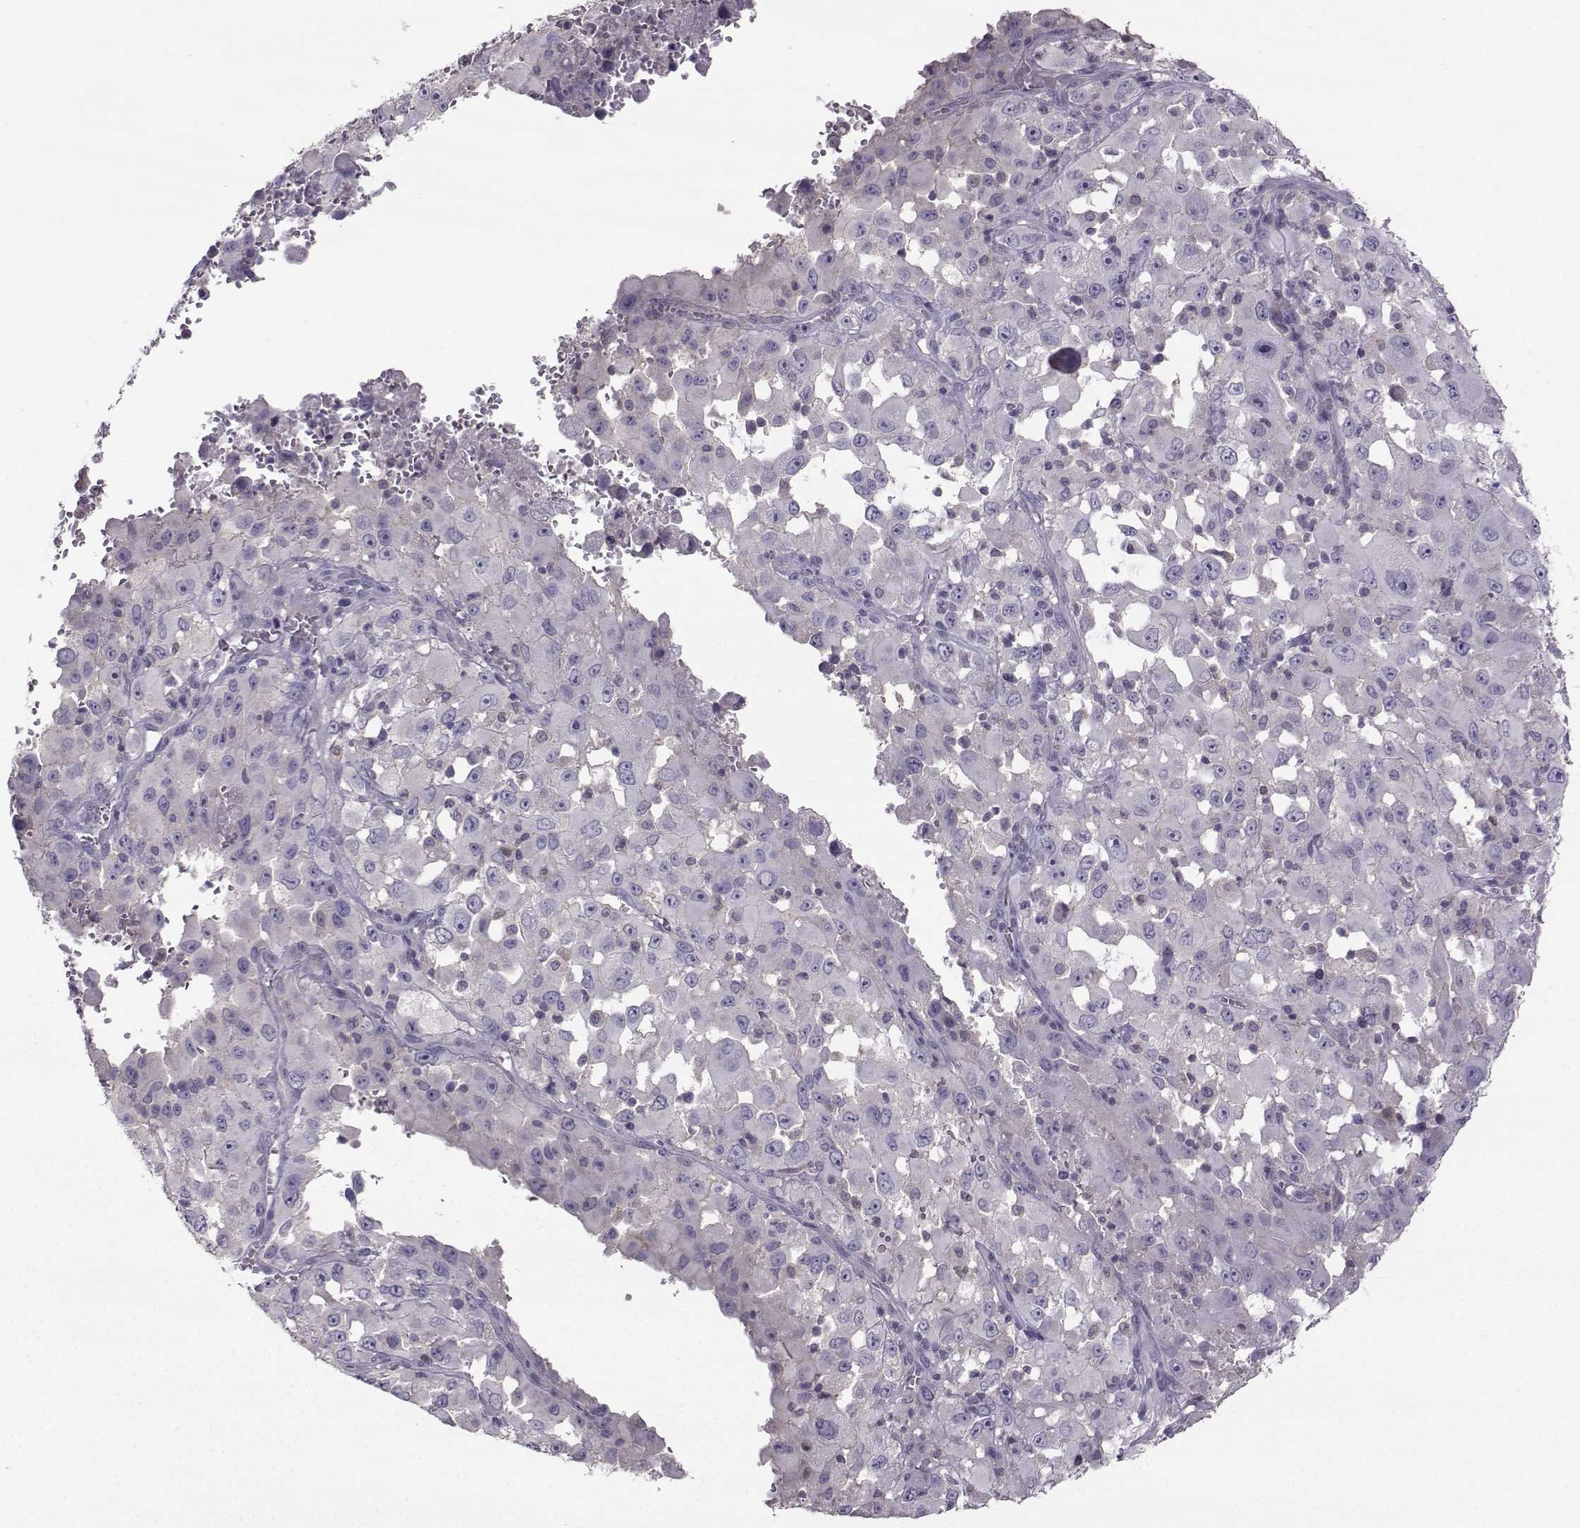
{"staining": {"intensity": "negative", "quantity": "none", "location": "none"}, "tissue": "melanoma", "cell_type": "Tumor cells", "image_type": "cancer", "snomed": [{"axis": "morphology", "description": "Malignant melanoma, Metastatic site"}, {"axis": "topography", "description": "Soft tissue"}], "caption": "A high-resolution histopathology image shows immunohistochemistry (IHC) staining of malignant melanoma (metastatic site), which exhibits no significant staining in tumor cells.", "gene": "FCAMR", "patient": {"sex": "male", "age": 50}}